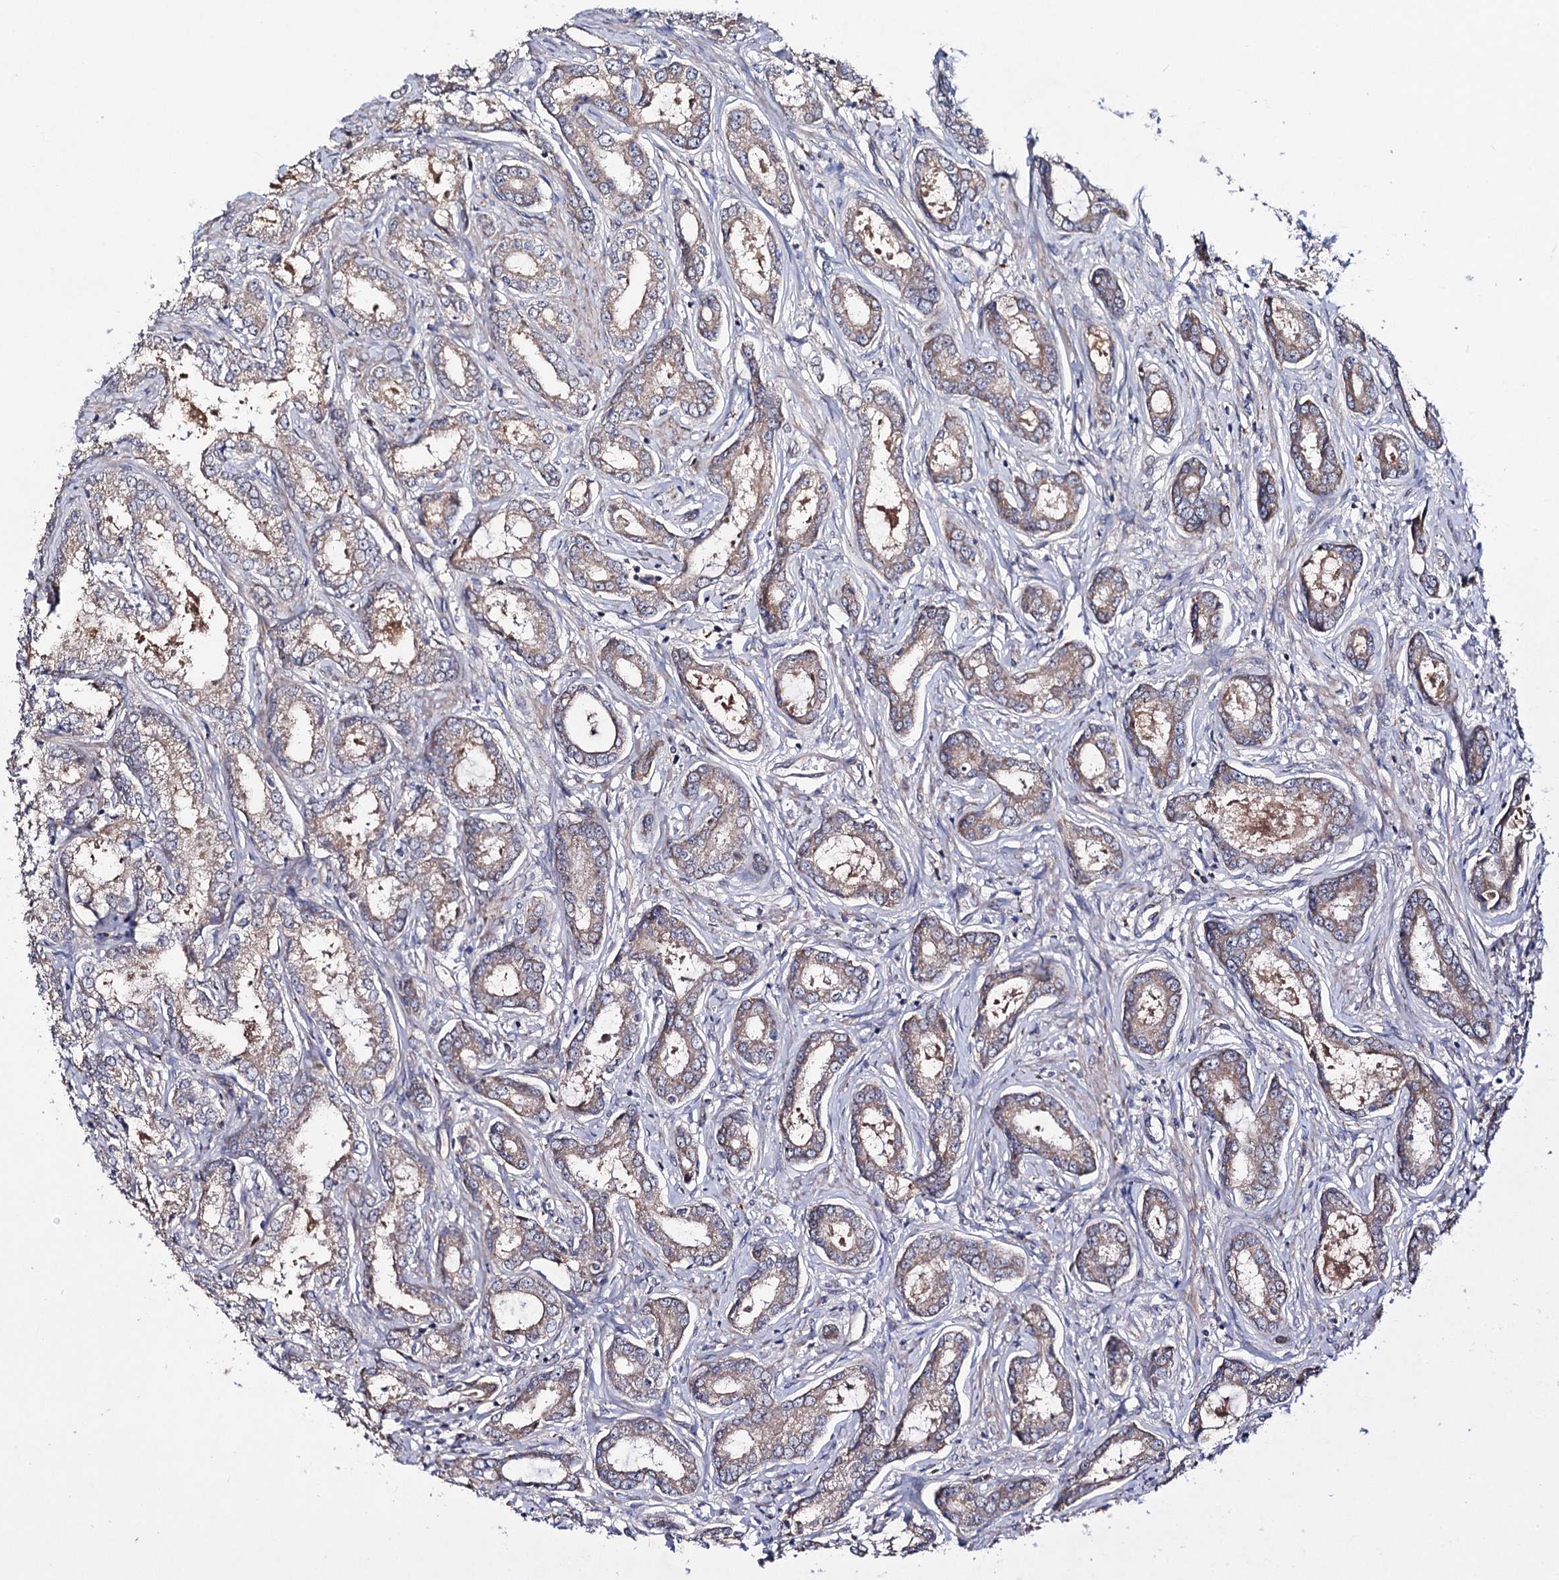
{"staining": {"intensity": "weak", "quantity": ">75%", "location": "cytoplasmic/membranous"}, "tissue": "prostate cancer", "cell_type": "Tumor cells", "image_type": "cancer", "snomed": [{"axis": "morphology", "description": "Adenocarcinoma, Low grade"}, {"axis": "topography", "description": "Prostate"}], "caption": "A brown stain labels weak cytoplasmic/membranous positivity of a protein in human prostate cancer tumor cells. The staining was performed using DAB (3,3'-diaminobenzidine), with brown indicating positive protein expression. Nuclei are stained blue with hematoxylin.", "gene": "VPS37D", "patient": {"sex": "male", "age": 68}}